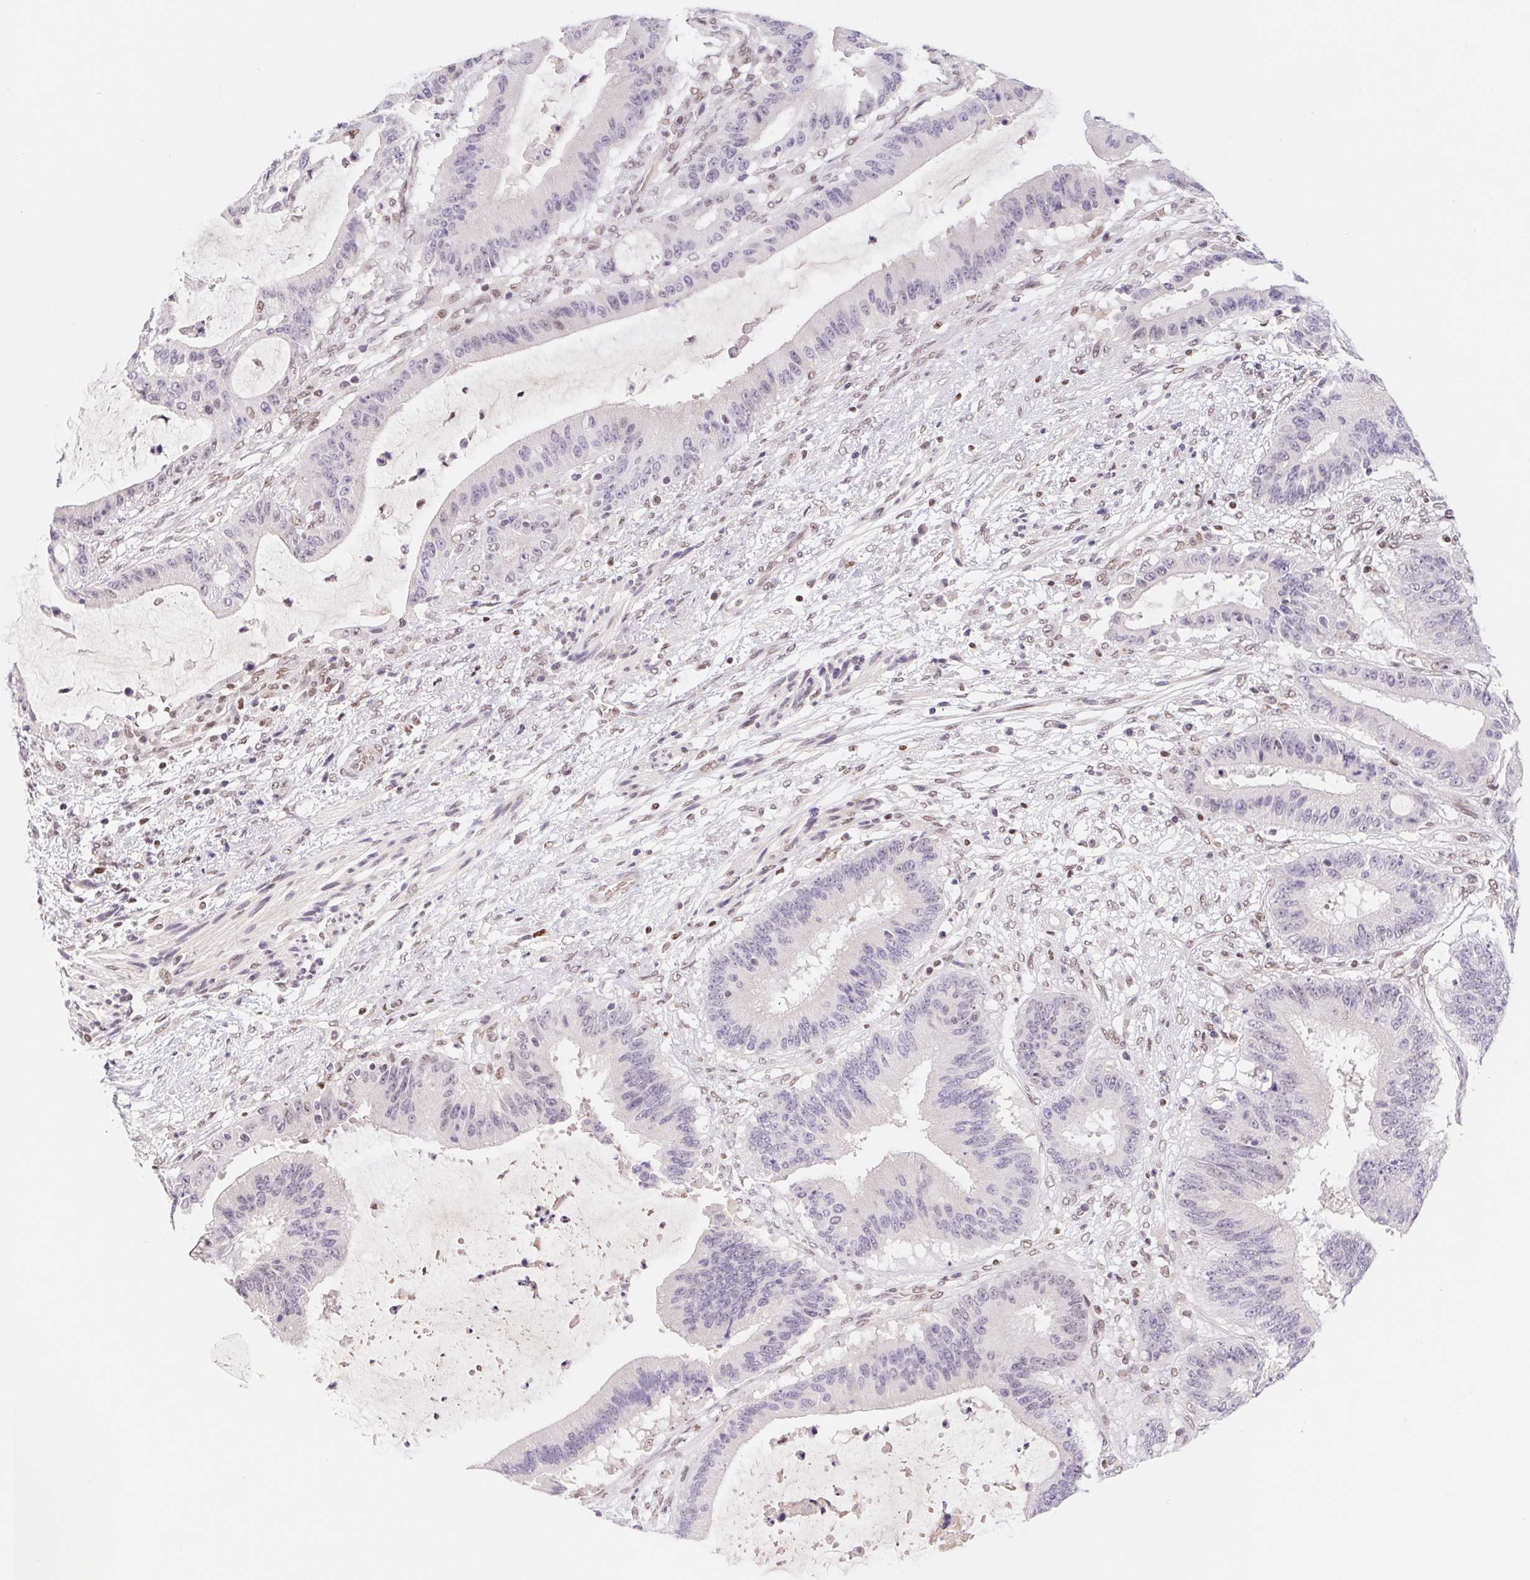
{"staining": {"intensity": "negative", "quantity": "none", "location": "none"}, "tissue": "liver cancer", "cell_type": "Tumor cells", "image_type": "cancer", "snomed": [{"axis": "morphology", "description": "Normal tissue, NOS"}, {"axis": "morphology", "description": "Cholangiocarcinoma"}, {"axis": "topography", "description": "Liver"}, {"axis": "topography", "description": "Peripheral nerve tissue"}], "caption": "Tumor cells are negative for protein expression in human liver cancer (cholangiocarcinoma).", "gene": "TRERF1", "patient": {"sex": "female", "age": 73}}